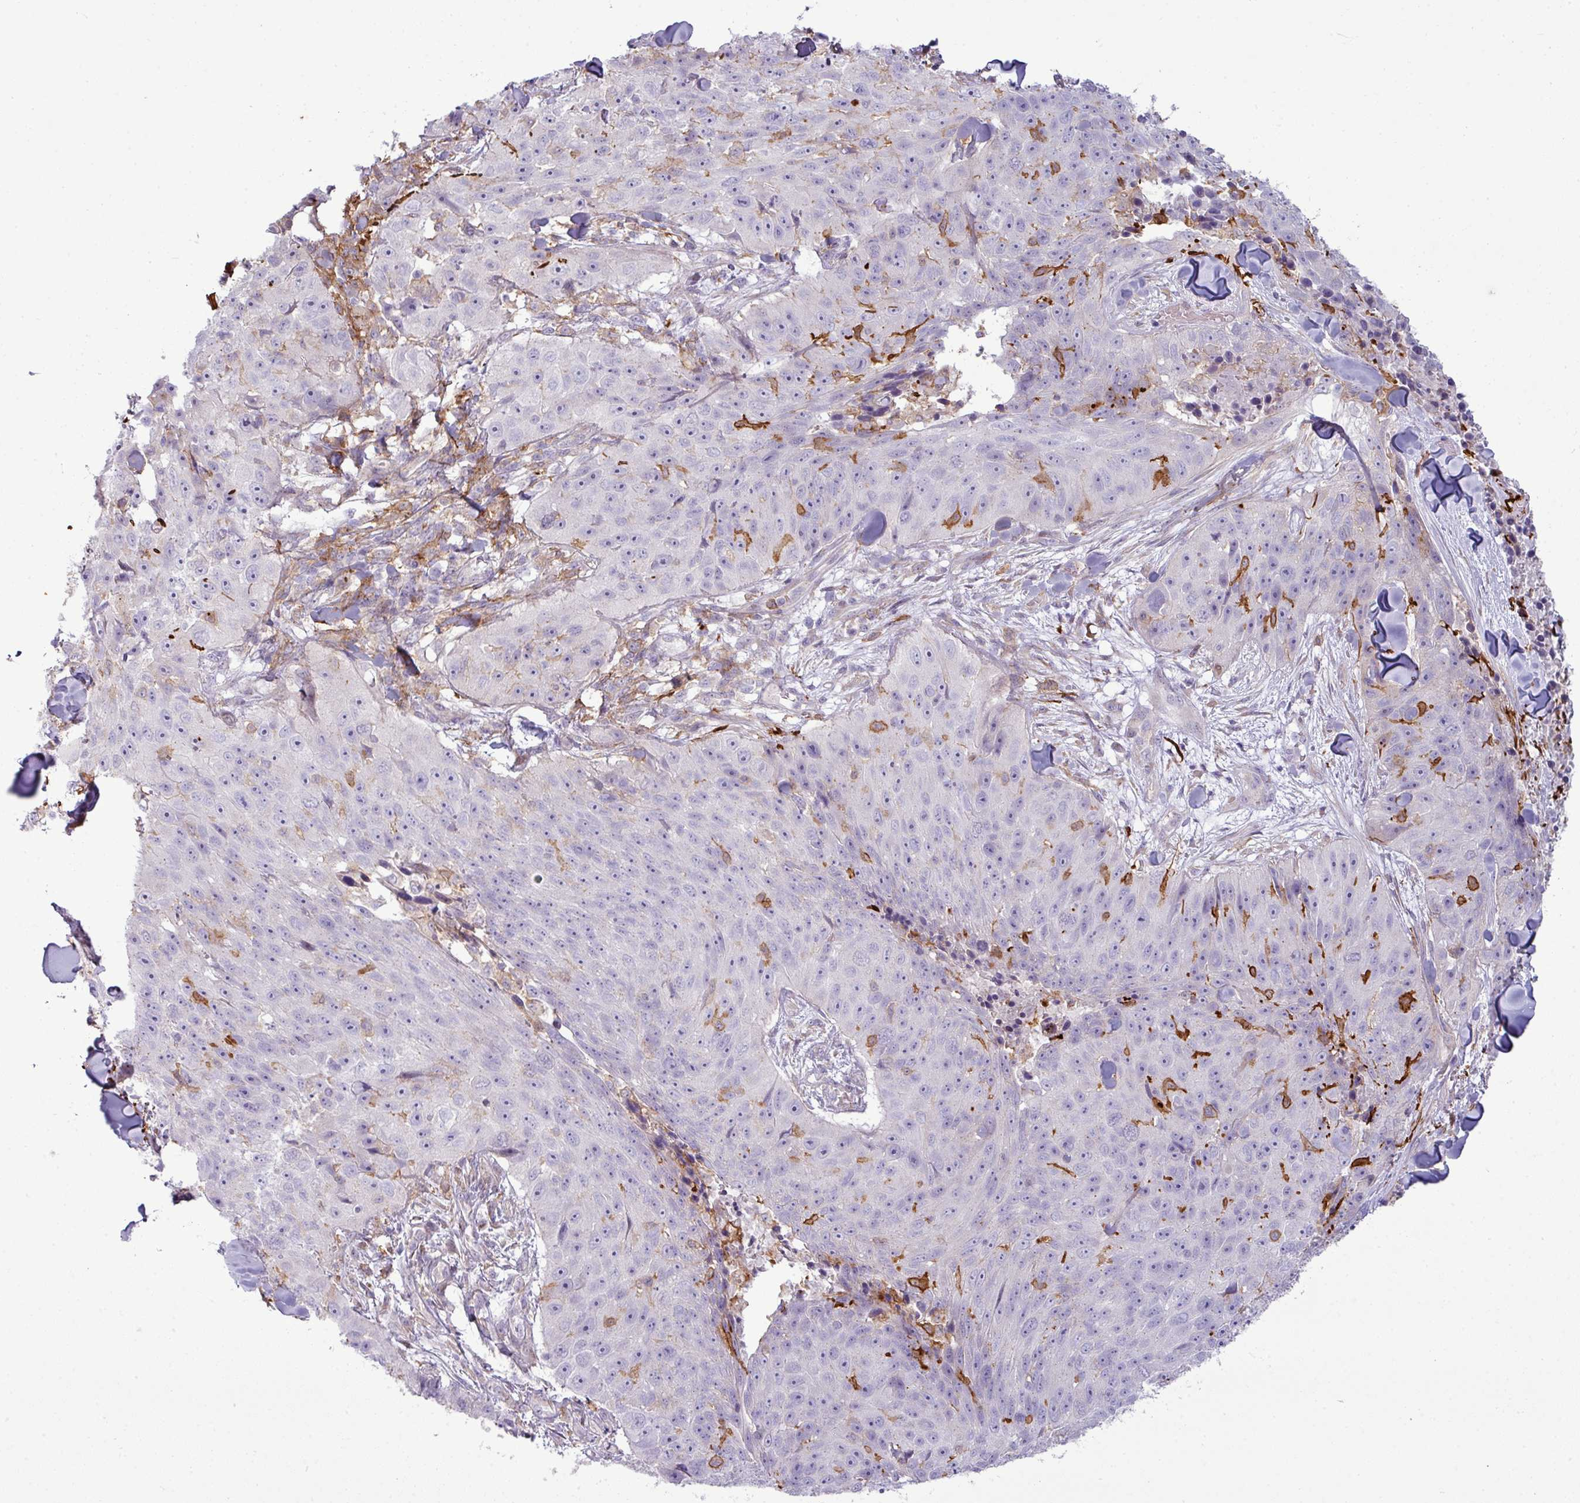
{"staining": {"intensity": "negative", "quantity": "none", "location": "none"}, "tissue": "skin cancer", "cell_type": "Tumor cells", "image_type": "cancer", "snomed": [{"axis": "morphology", "description": "Squamous cell carcinoma, NOS"}, {"axis": "topography", "description": "Skin"}], "caption": "Skin squamous cell carcinoma stained for a protein using immunohistochemistry (IHC) demonstrates no expression tumor cells.", "gene": "COL8A1", "patient": {"sex": "female", "age": 87}}